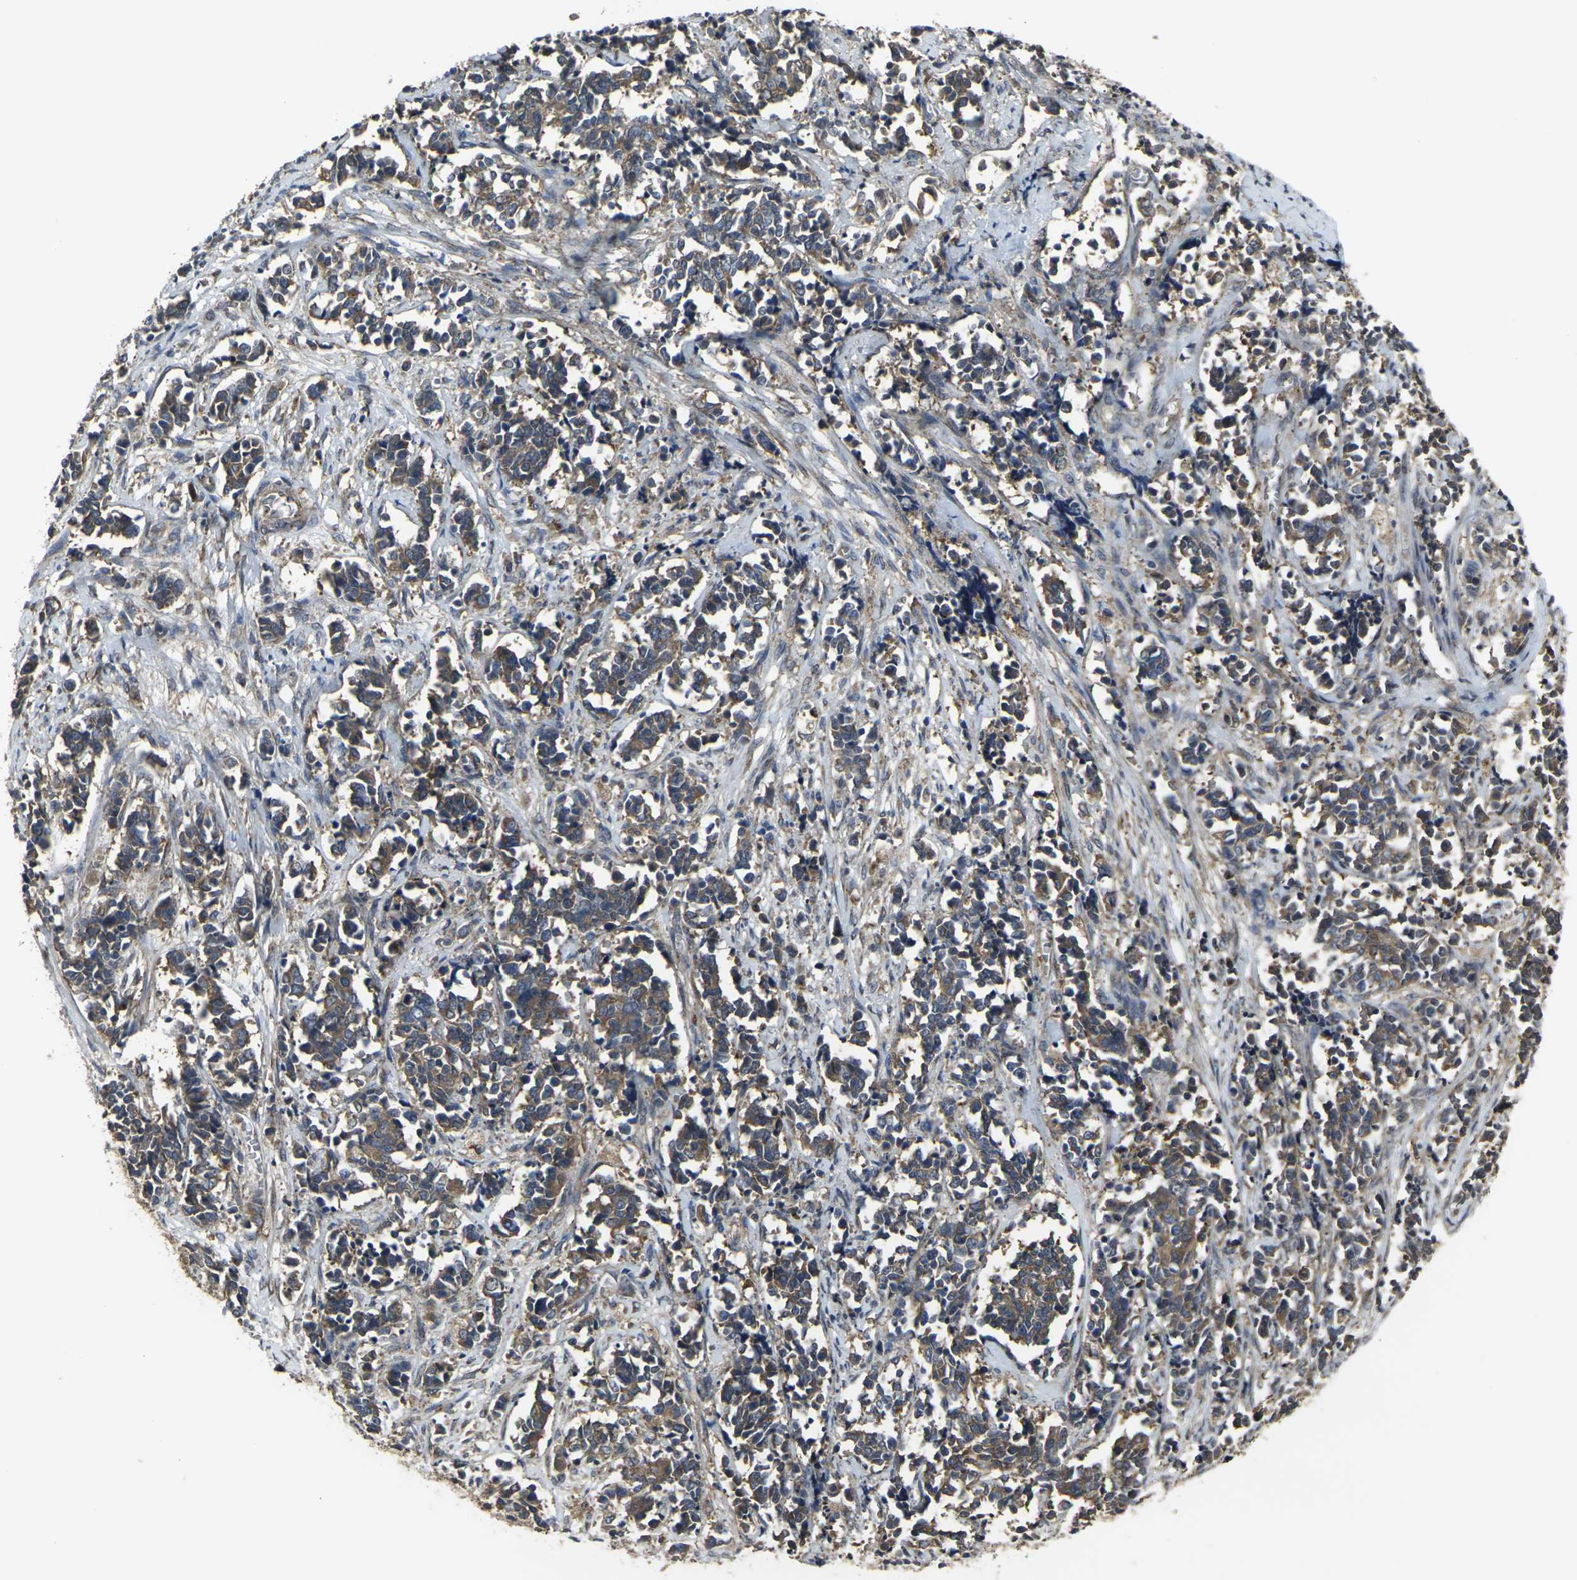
{"staining": {"intensity": "weak", "quantity": ">75%", "location": "cytoplasmic/membranous"}, "tissue": "cervical cancer", "cell_type": "Tumor cells", "image_type": "cancer", "snomed": [{"axis": "morphology", "description": "Normal tissue, NOS"}, {"axis": "morphology", "description": "Squamous cell carcinoma, NOS"}, {"axis": "topography", "description": "Cervix"}], "caption": "This is a micrograph of immunohistochemistry staining of cervical cancer (squamous cell carcinoma), which shows weak positivity in the cytoplasmic/membranous of tumor cells.", "gene": "PRKACB", "patient": {"sex": "female", "age": 35}}